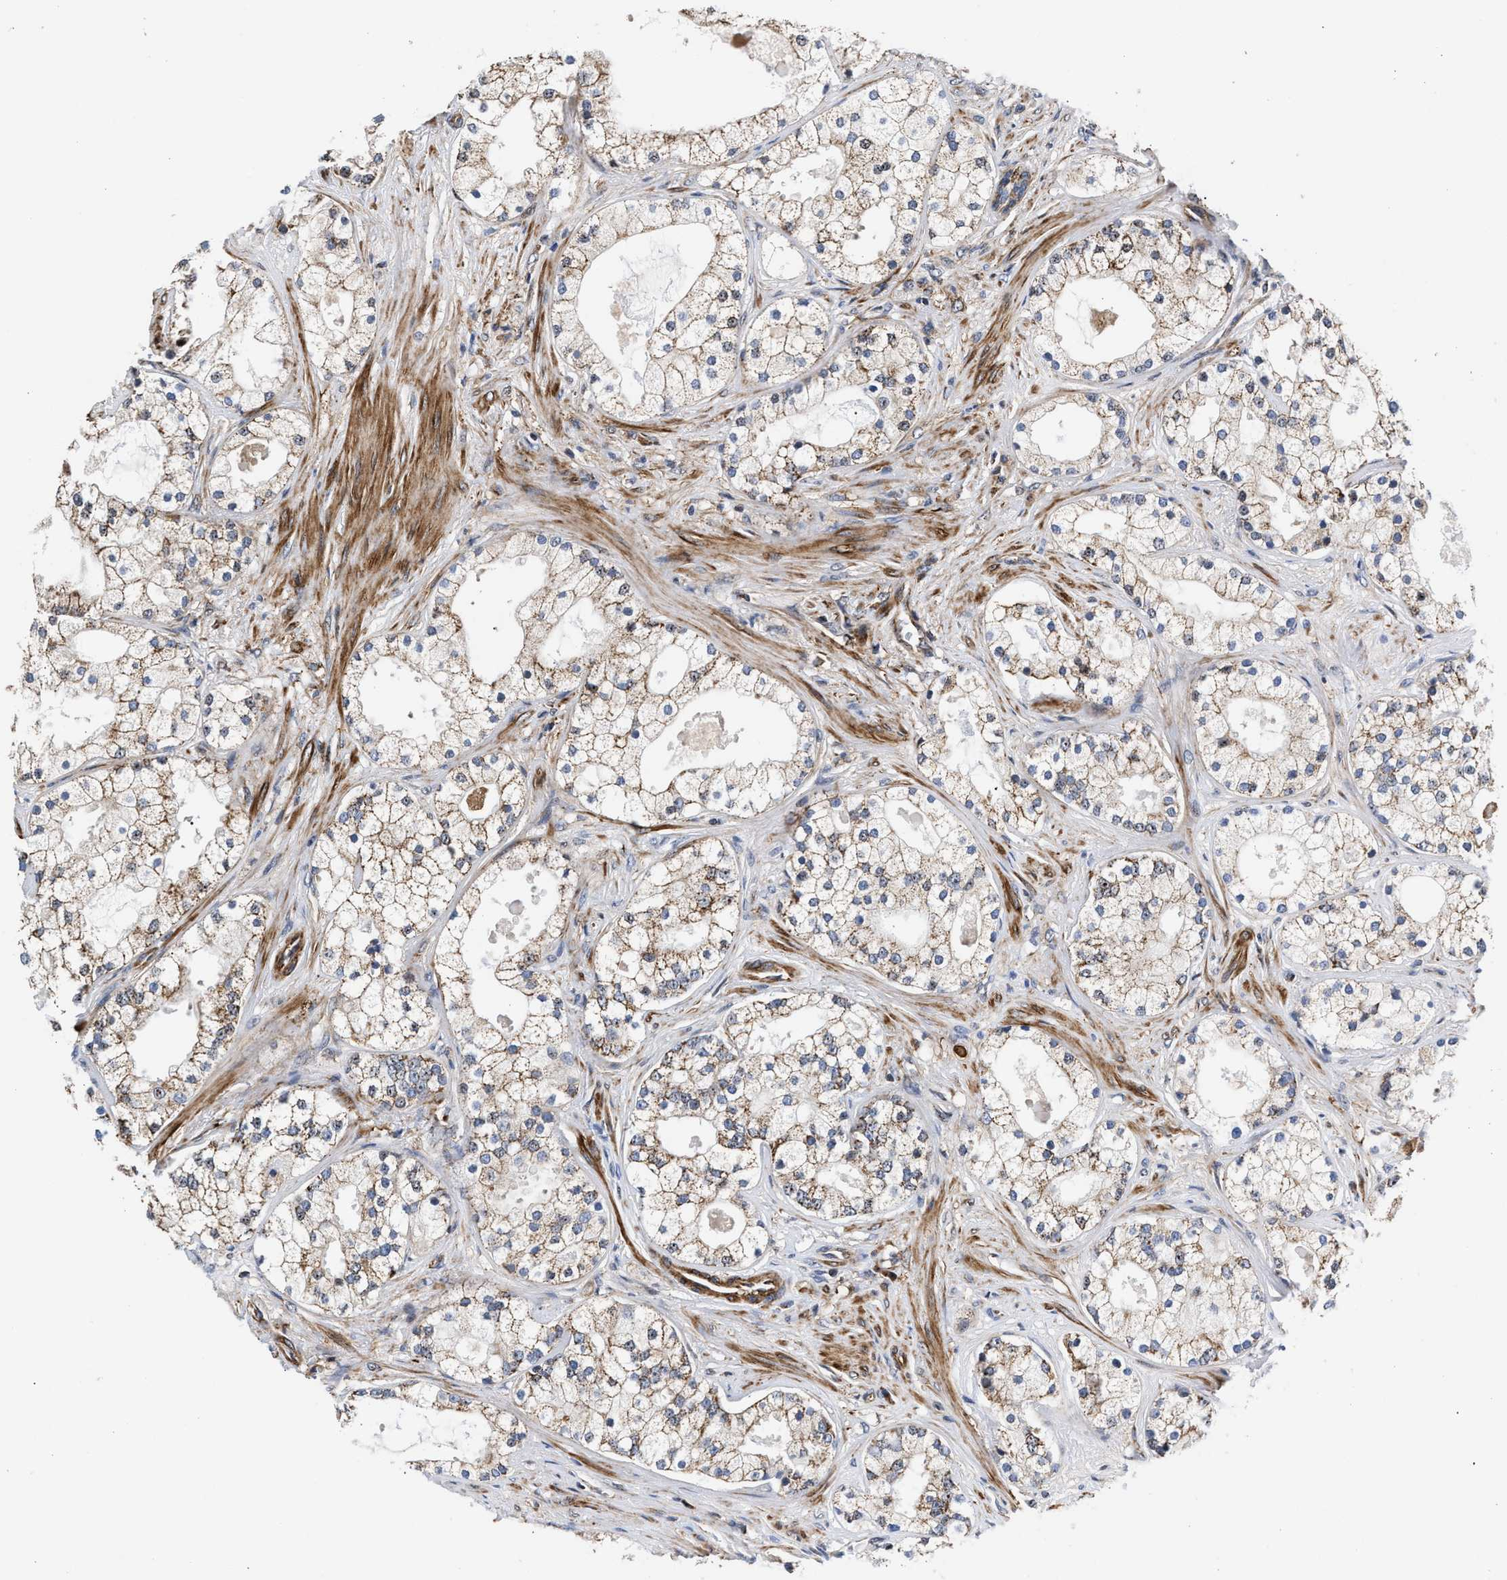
{"staining": {"intensity": "weak", "quantity": ">75%", "location": "cytoplasmic/membranous"}, "tissue": "prostate cancer", "cell_type": "Tumor cells", "image_type": "cancer", "snomed": [{"axis": "morphology", "description": "Adenocarcinoma, Low grade"}, {"axis": "topography", "description": "Prostate"}], "caption": "Prostate cancer (low-grade adenocarcinoma) stained for a protein exhibits weak cytoplasmic/membranous positivity in tumor cells.", "gene": "SGK1", "patient": {"sex": "male", "age": 58}}